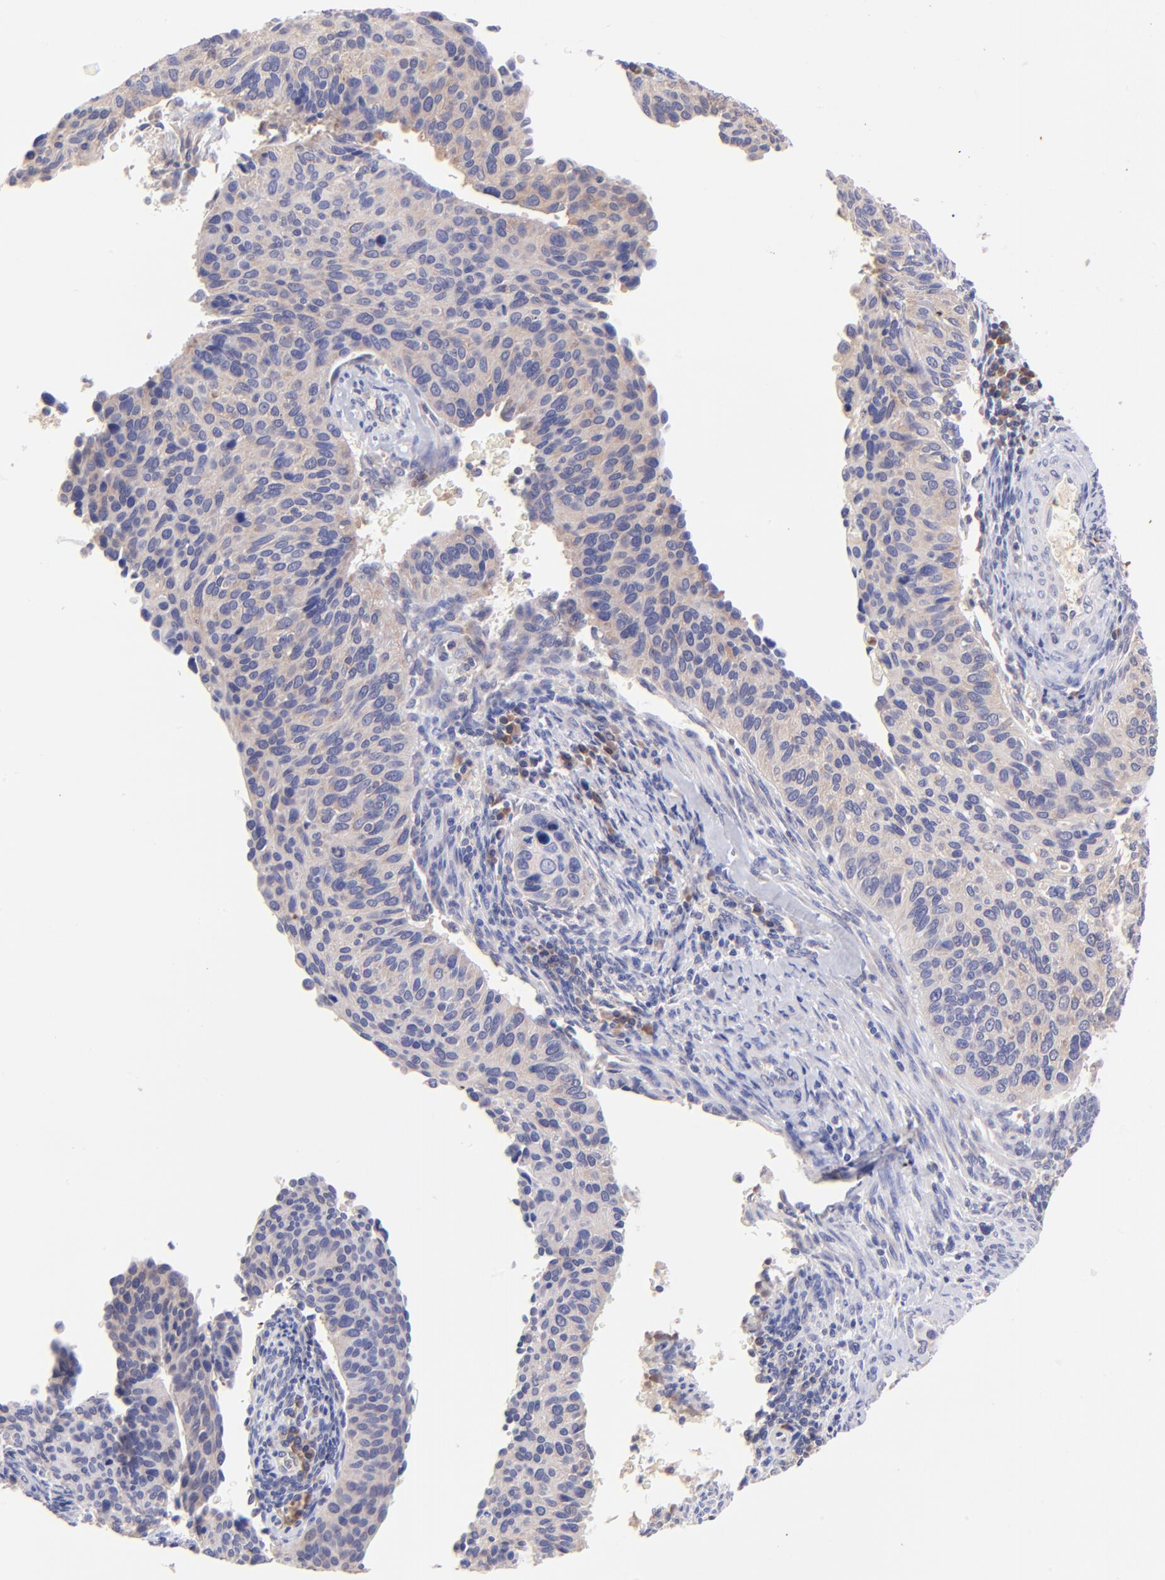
{"staining": {"intensity": "weak", "quantity": "25%-75%", "location": "cytoplasmic/membranous"}, "tissue": "cervical cancer", "cell_type": "Tumor cells", "image_type": "cancer", "snomed": [{"axis": "morphology", "description": "Adenocarcinoma, NOS"}, {"axis": "topography", "description": "Cervix"}], "caption": "The photomicrograph shows staining of adenocarcinoma (cervical), revealing weak cytoplasmic/membranous protein positivity (brown color) within tumor cells.", "gene": "RPL11", "patient": {"sex": "female", "age": 29}}